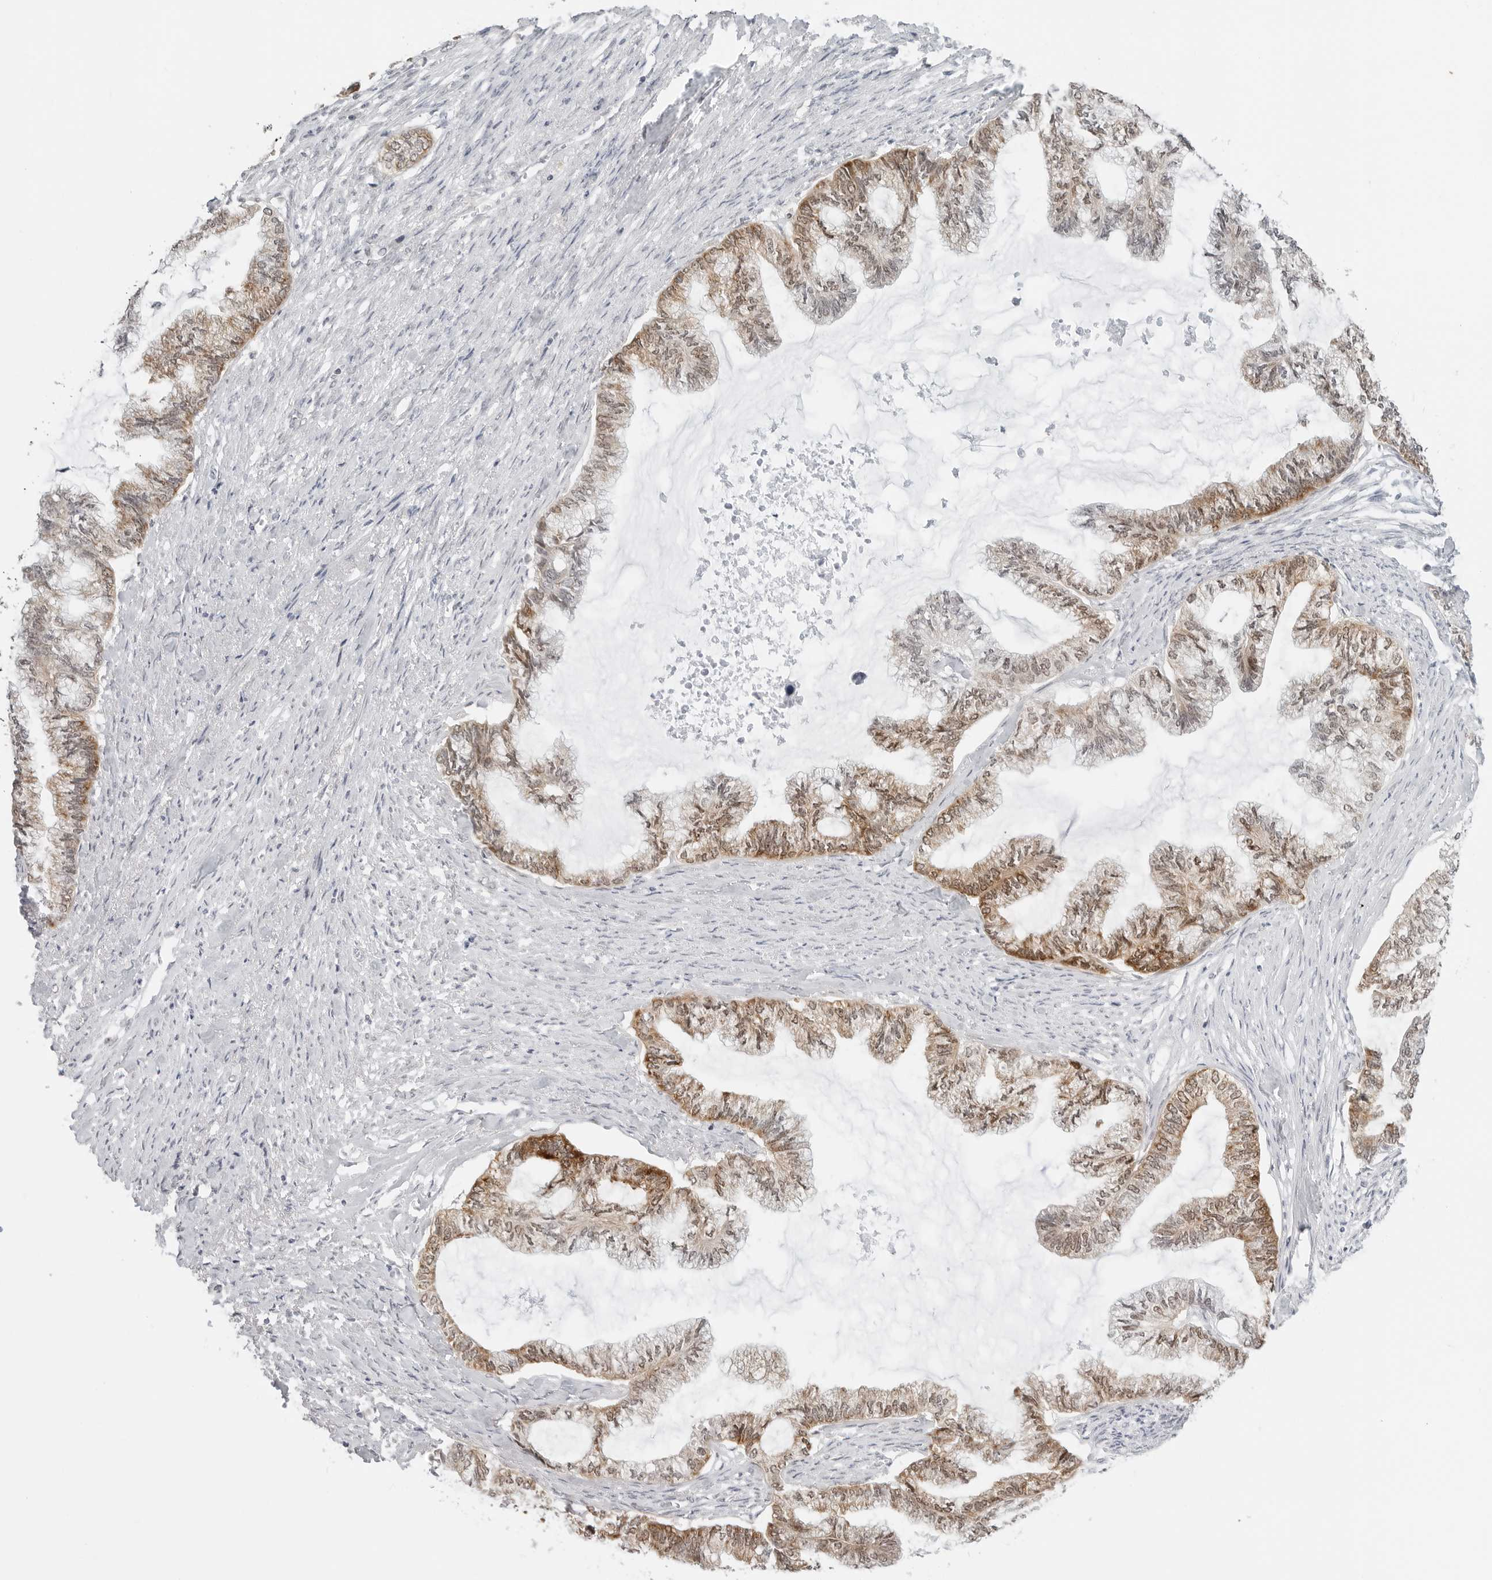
{"staining": {"intensity": "strong", "quantity": ">75%", "location": "cytoplasmic/membranous"}, "tissue": "endometrial cancer", "cell_type": "Tumor cells", "image_type": "cancer", "snomed": [{"axis": "morphology", "description": "Adenocarcinoma, NOS"}, {"axis": "topography", "description": "Endometrium"}], "caption": "Strong cytoplasmic/membranous protein expression is present in about >75% of tumor cells in endometrial adenocarcinoma.", "gene": "METAP1", "patient": {"sex": "female", "age": 86}}